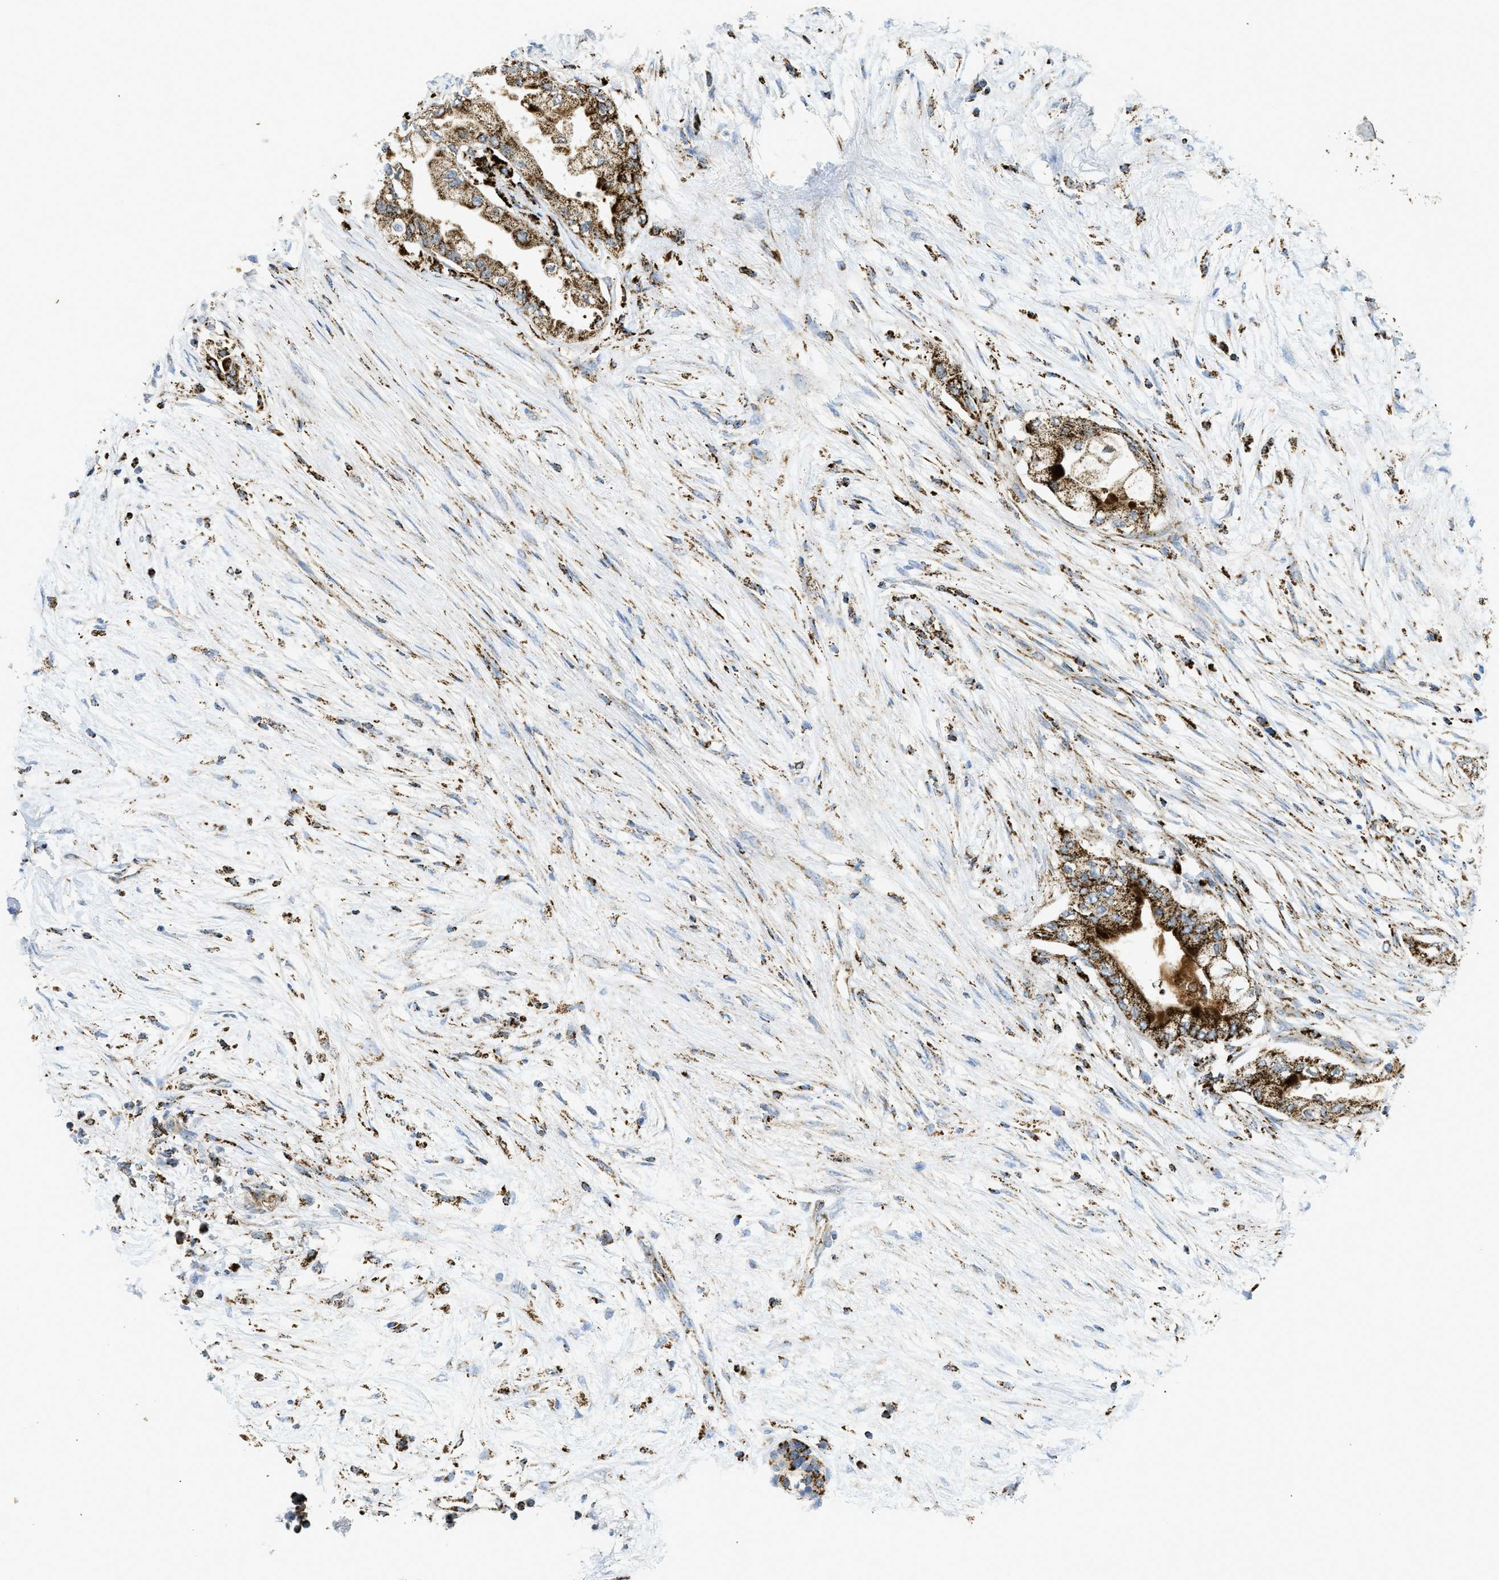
{"staining": {"intensity": "strong", "quantity": ">75%", "location": "cytoplasmic/membranous"}, "tissue": "pancreatic cancer", "cell_type": "Tumor cells", "image_type": "cancer", "snomed": [{"axis": "morphology", "description": "Normal tissue, NOS"}, {"axis": "morphology", "description": "Adenocarcinoma, NOS"}, {"axis": "topography", "description": "Pancreas"}, {"axis": "topography", "description": "Duodenum"}], "caption": "An IHC photomicrograph of tumor tissue is shown. Protein staining in brown highlights strong cytoplasmic/membranous positivity in adenocarcinoma (pancreatic) within tumor cells.", "gene": "SQOR", "patient": {"sex": "female", "age": 60}}